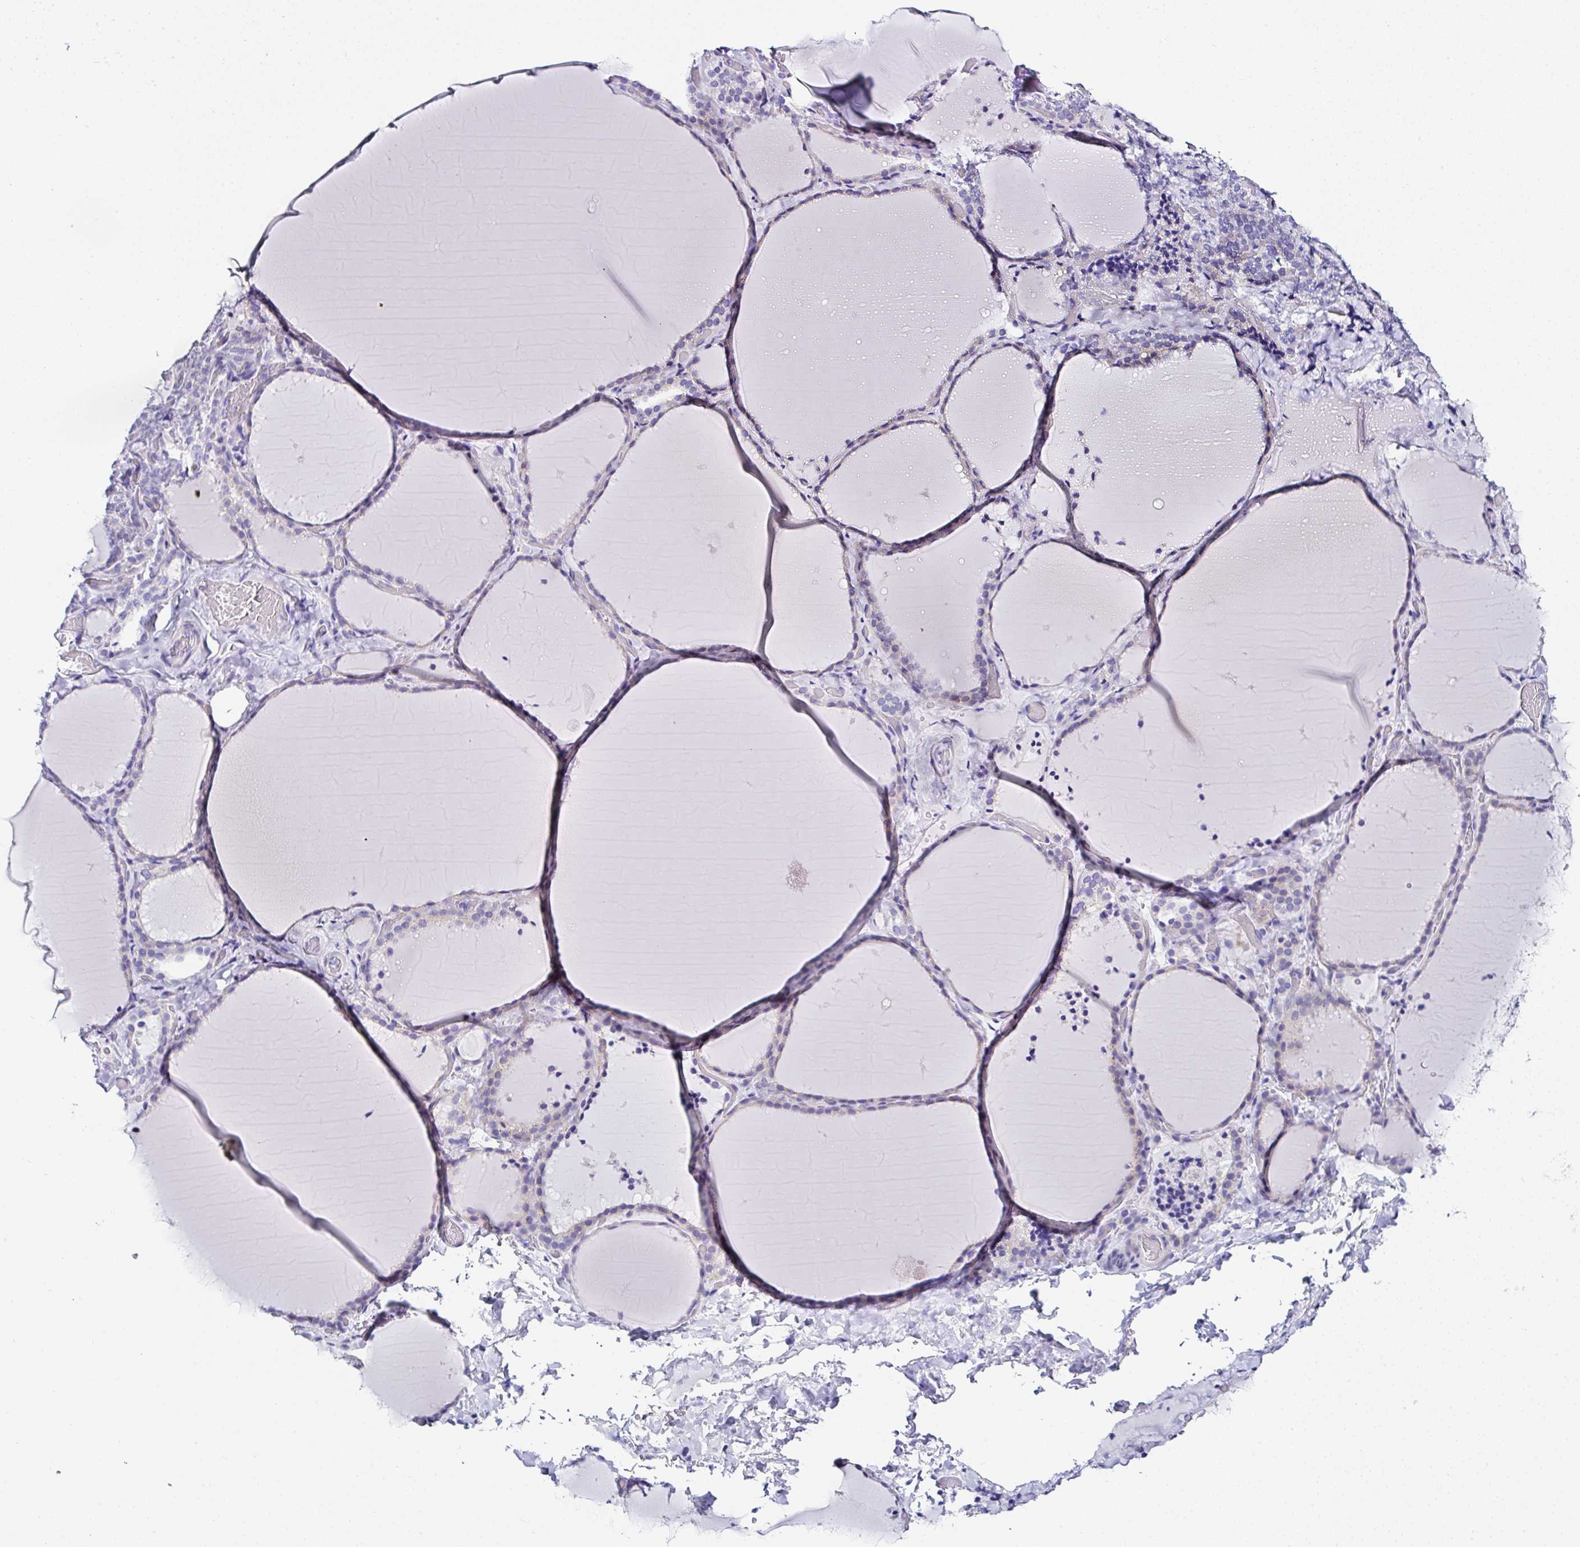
{"staining": {"intensity": "negative", "quantity": "none", "location": "none"}, "tissue": "thyroid gland", "cell_type": "Glandular cells", "image_type": "normal", "snomed": [{"axis": "morphology", "description": "Normal tissue, NOS"}, {"axis": "topography", "description": "Thyroid gland"}], "caption": "Unremarkable thyroid gland was stained to show a protein in brown. There is no significant positivity in glandular cells. (Immunohistochemistry (ihc), brightfield microscopy, high magnification).", "gene": "UGT3A1", "patient": {"sex": "female", "age": 22}}